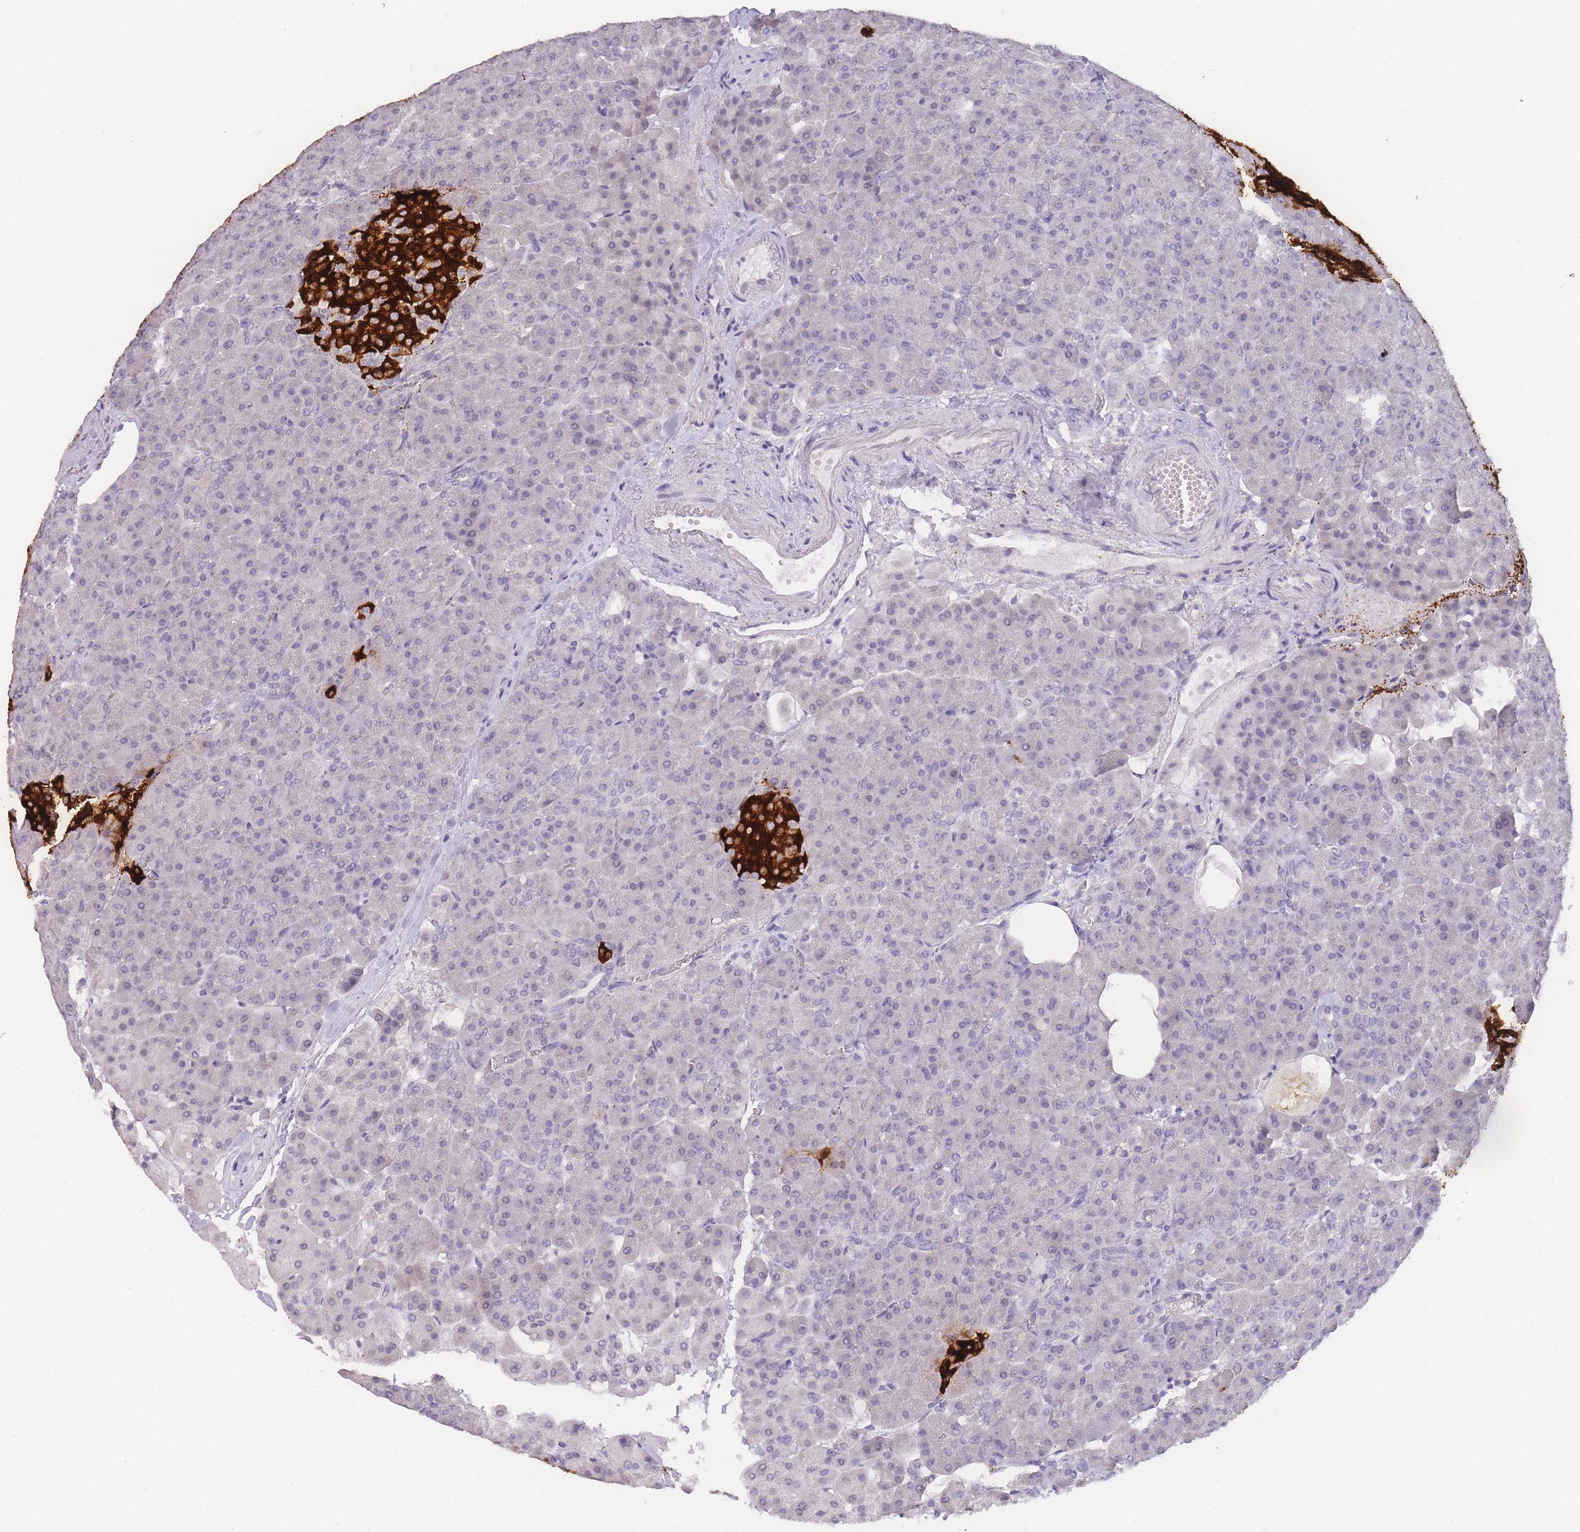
{"staining": {"intensity": "negative", "quantity": "none", "location": "none"}, "tissue": "pancreas", "cell_type": "Exocrine glandular cells", "image_type": "normal", "snomed": [{"axis": "morphology", "description": "Normal tissue, NOS"}, {"axis": "topography", "description": "Pancreas"}], "caption": "Immunohistochemistry (IHC) image of normal pancreas: human pancreas stained with DAB exhibits no significant protein staining in exocrine glandular cells.", "gene": "INS", "patient": {"sex": "female", "age": 74}}